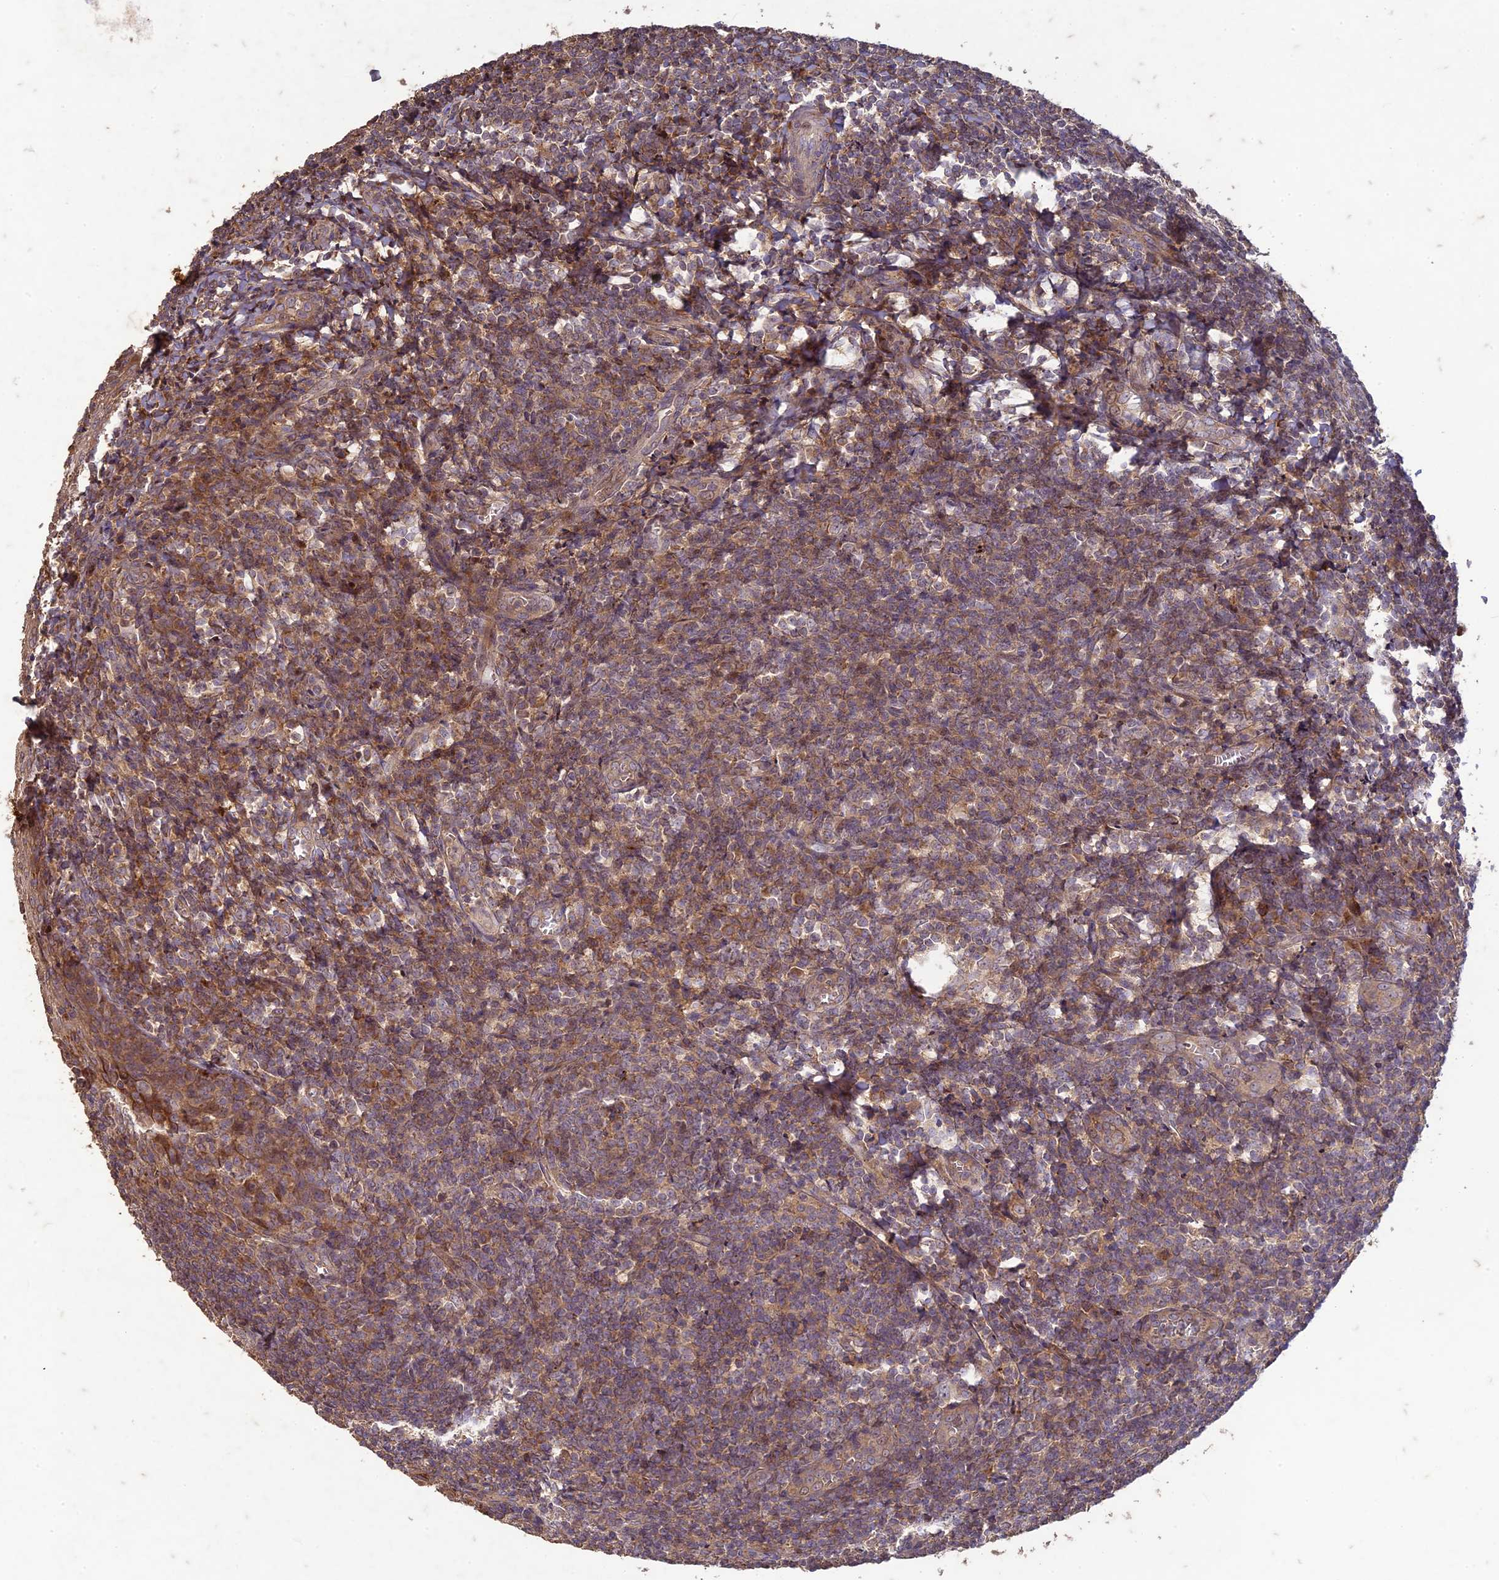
{"staining": {"intensity": "weak", "quantity": "25%-75%", "location": "cytoplasmic/membranous"}, "tissue": "tonsil", "cell_type": "Germinal center cells", "image_type": "normal", "snomed": [{"axis": "morphology", "description": "Normal tissue, NOS"}, {"axis": "topography", "description": "Tonsil"}], "caption": "Brown immunohistochemical staining in unremarkable tonsil shows weak cytoplasmic/membranous staining in about 25%-75% of germinal center cells. Nuclei are stained in blue.", "gene": "TCF25", "patient": {"sex": "male", "age": 27}}